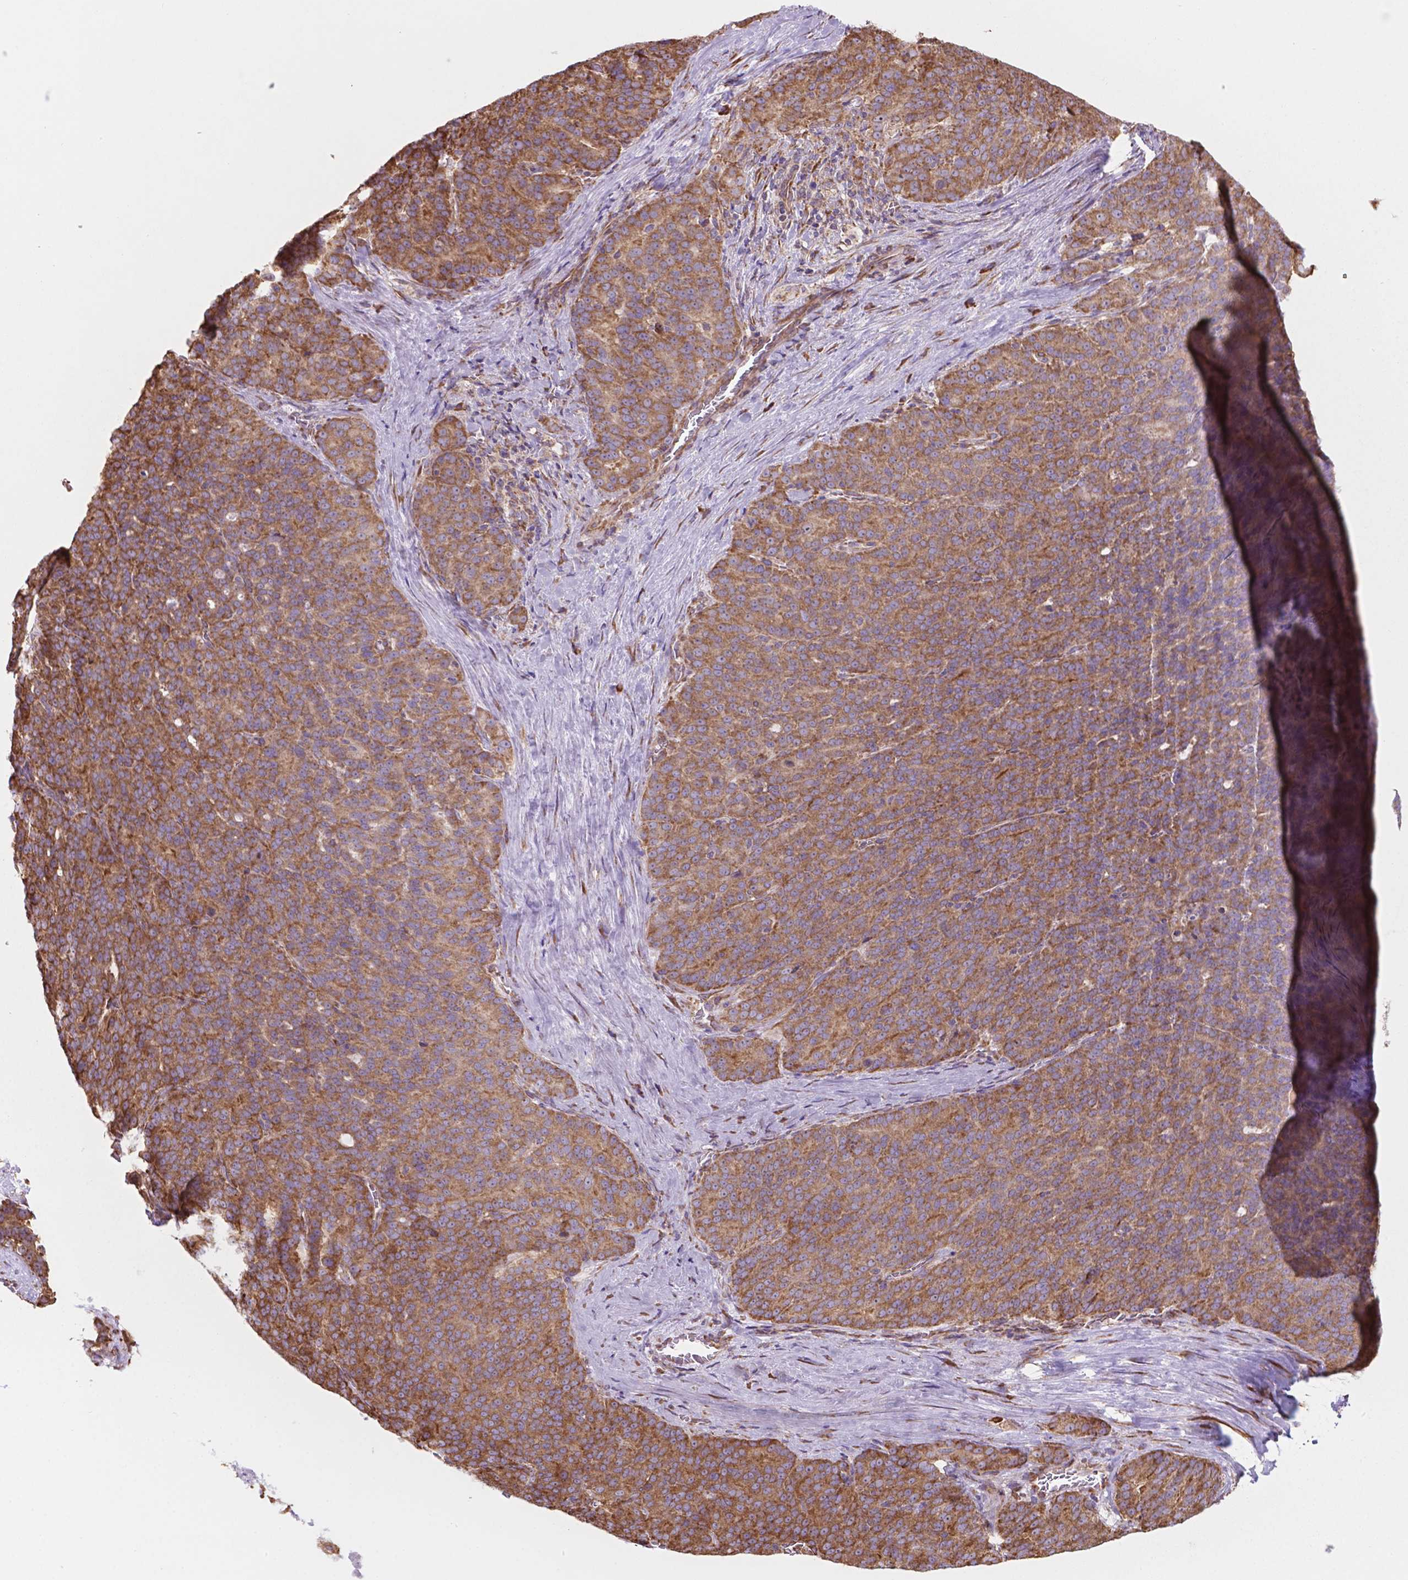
{"staining": {"intensity": "moderate", "quantity": ">75%", "location": "cytoplasmic/membranous"}, "tissue": "liver cancer", "cell_type": "Tumor cells", "image_type": "cancer", "snomed": [{"axis": "morphology", "description": "Cholangiocarcinoma"}, {"axis": "topography", "description": "Liver"}], "caption": "Immunohistochemical staining of cholangiocarcinoma (liver) demonstrates medium levels of moderate cytoplasmic/membranous protein positivity in about >75% of tumor cells.", "gene": "RPL29", "patient": {"sex": "female", "age": 47}}